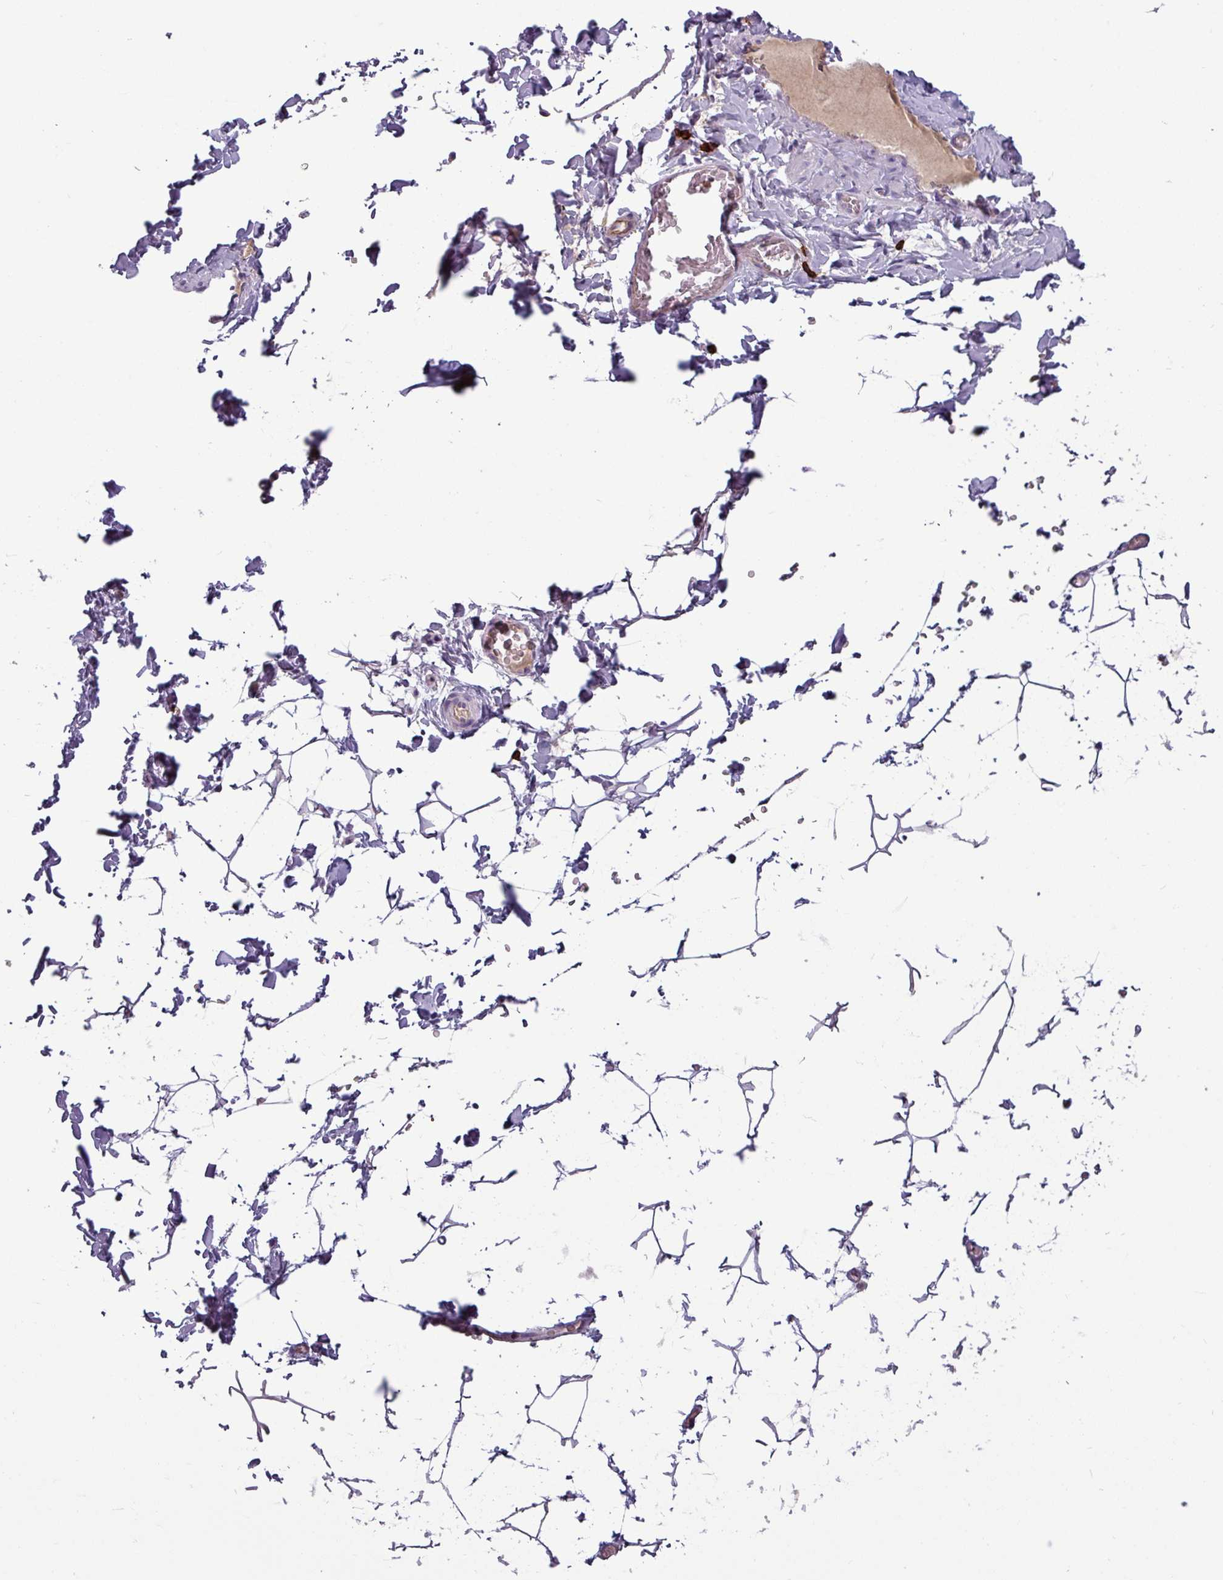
{"staining": {"intensity": "negative", "quantity": "none", "location": "none"}, "tissue": "adipose tissue", "cell_type": "Adipocytes", "image_type": "normal", "snomed": [{"axis": "morphology", "description": "Normal tissue, NOS"}, {"axis": "topography", "description": "Gallbladder"}, {"axis": "topography", "description": "Peripheral nerve tissue"}], "caption": "IHC micrograph of unremarkable adipose tissue: adipose tissue stained with DAB (3,3'-diaminobenzidine) shows no significant protein positivity in adipocytes. (Stains: DAB immunohistochemistry (IHC) with hematoxylin counter stain, Microscopy: brightfield microscopy at high magnification).", "gene": "CD8A", "patient": {"sex": "male", "age": 38}}